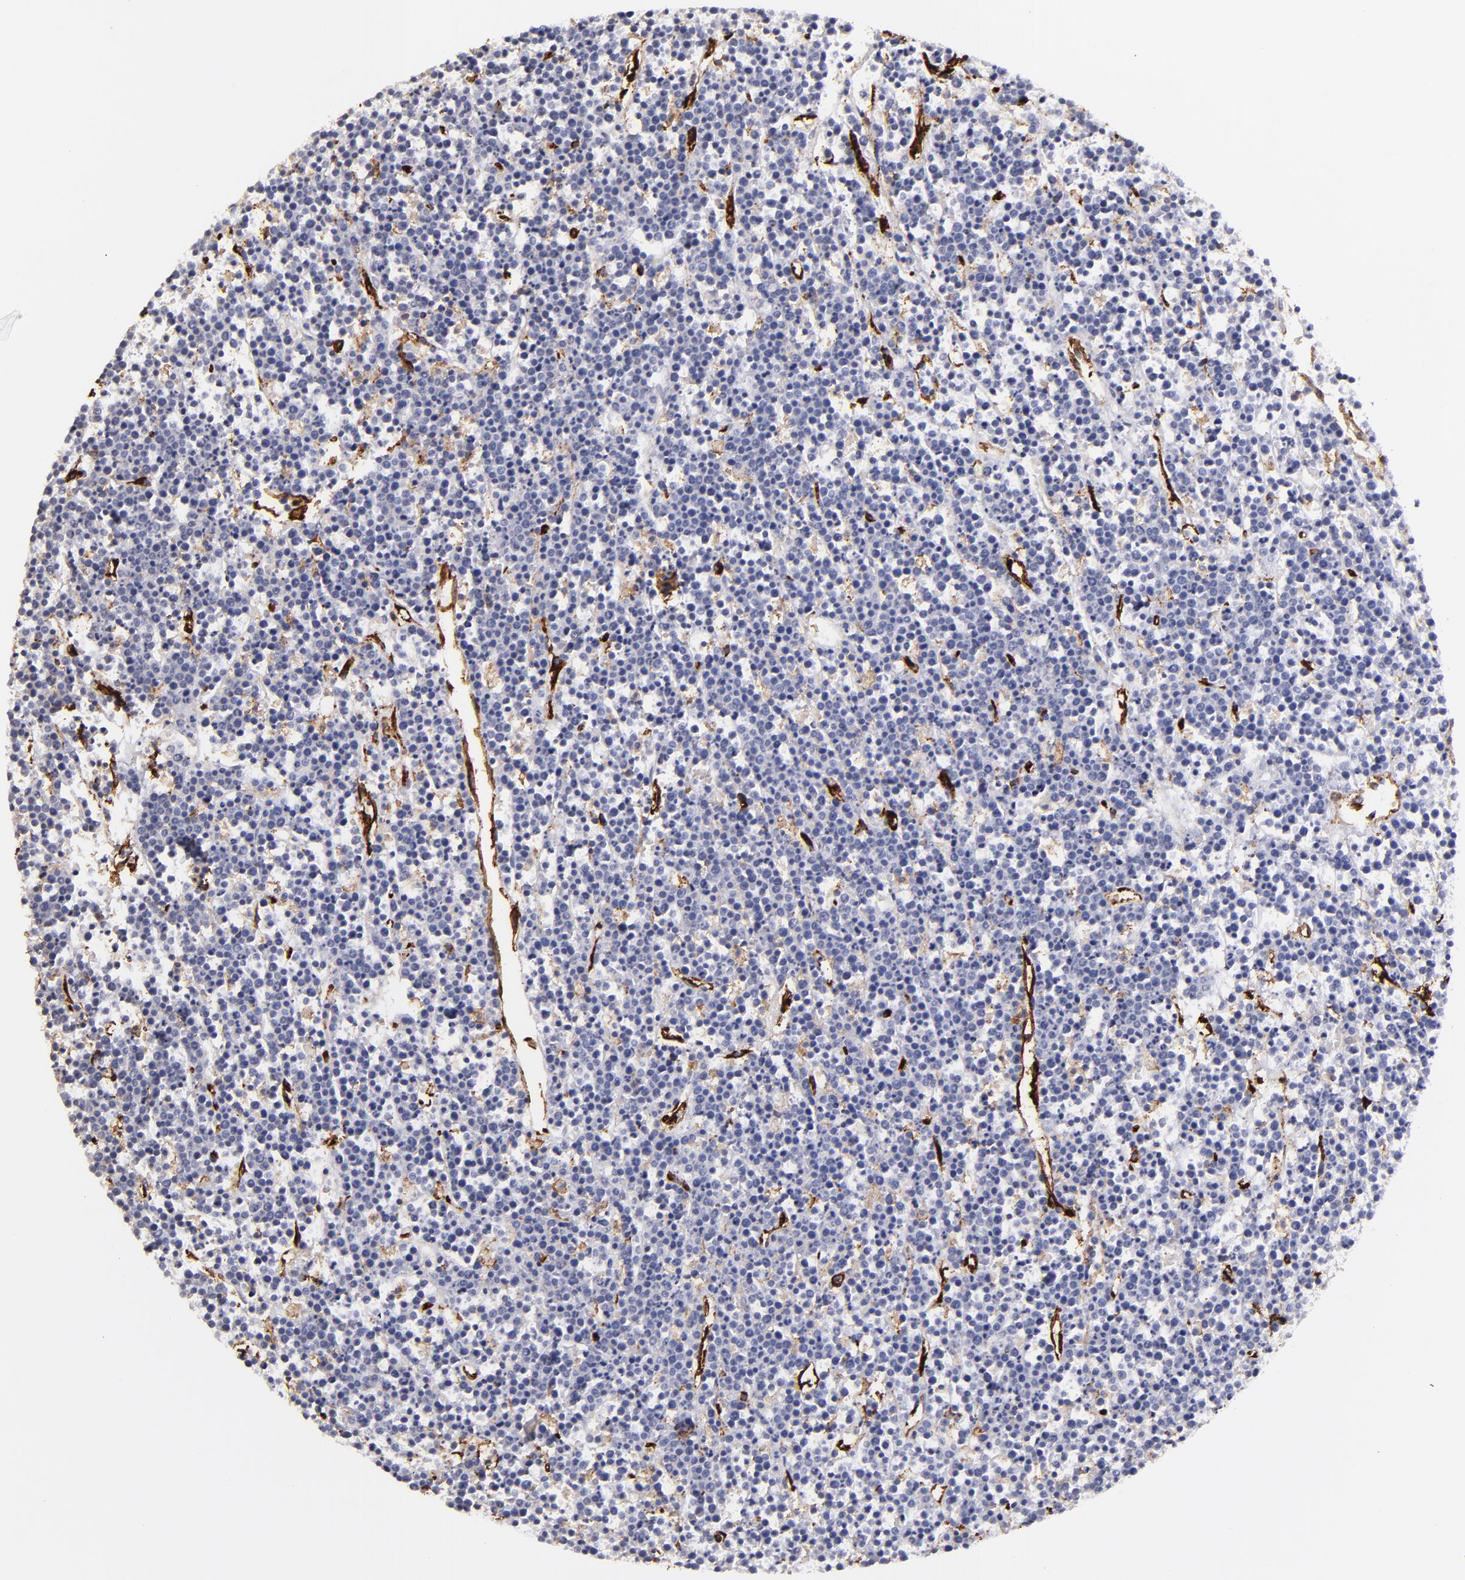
{"staining": {"intensity": "negative", "quantity": "none", "location": "none"}, "tissue": "lymphoma", "cell_type": "Tumor cells", "image_type": "cancer", "snomed": [{"axis": "morphology", "description": "Malignant lymphoma, non-Hodgkin's type, High grade"}, {"axis": "topography", "description": "Ovary"}], "caption": "Tumor cells are negative for protein expression in human lymphoma. (Immunohistochemistry (ihc), brightfield microscopy, high magnification).", "gene": "DYSF", "patient": {"sex": "female", "age": 56}}